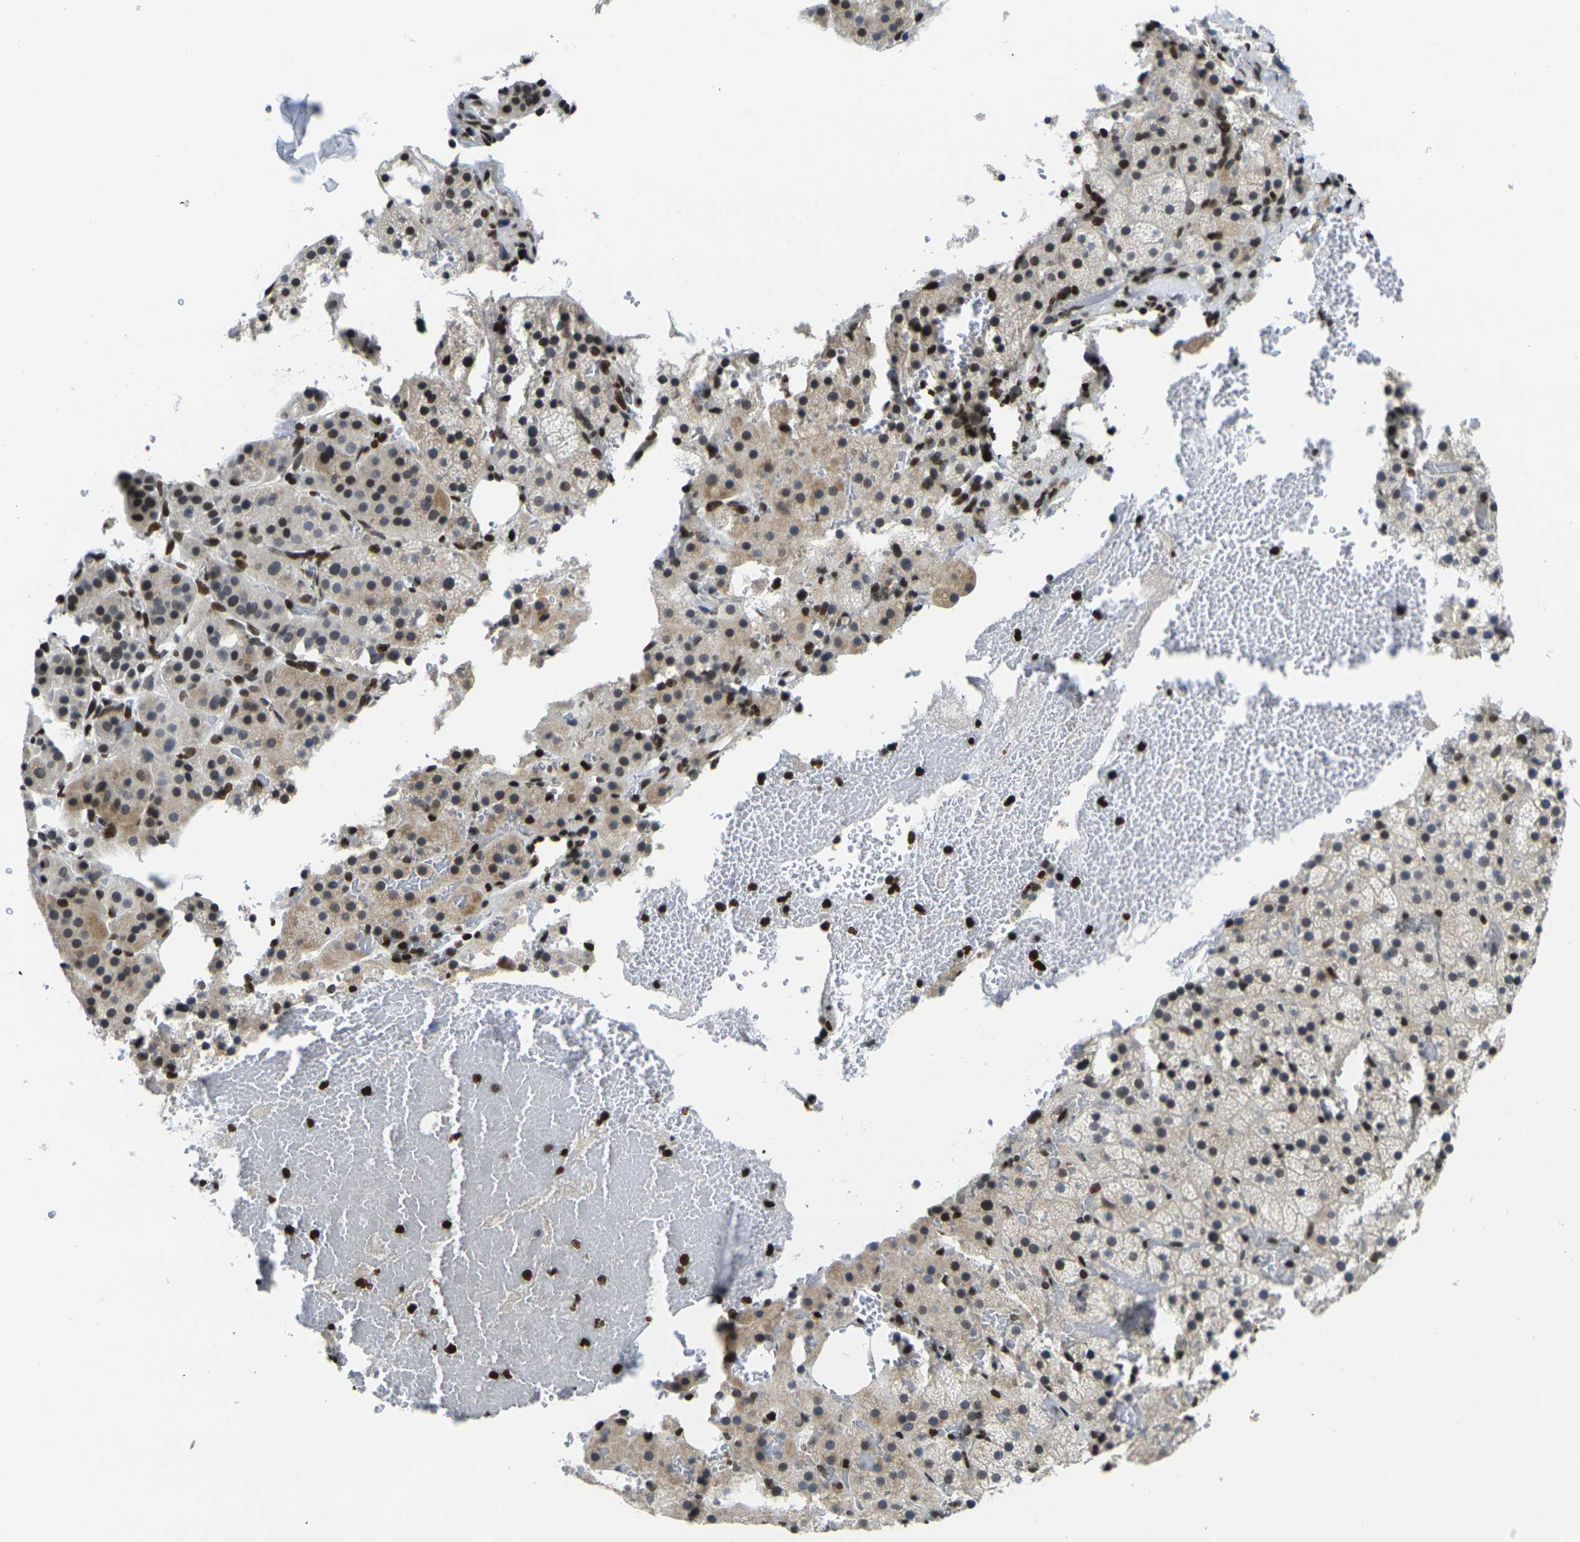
{"staining": {"intensity": "moderate", "quantity": "<25%", "location": "cytoplasmic/membranous,nuclear"}, "tissue": "adrenal gland", "cell_type": "Glandular cells", "image_type": "normal", "snomed": [{"axis": "morphology", "description": "Normal tissue, NOS"}, {"axis": "topography", "description": "Adrenal gland"}], "caption": "Immunohistochemistry (IHC) (DAB (3,3'-diaminobenzidine)) staining of unremarkable human adrenal gland exhibits moderate cytoplasmic/membranous,nuclear protein staining in about <25% of glandular cells.", "gene": "H1", "patient": {"sex": "female", "age": 59}}